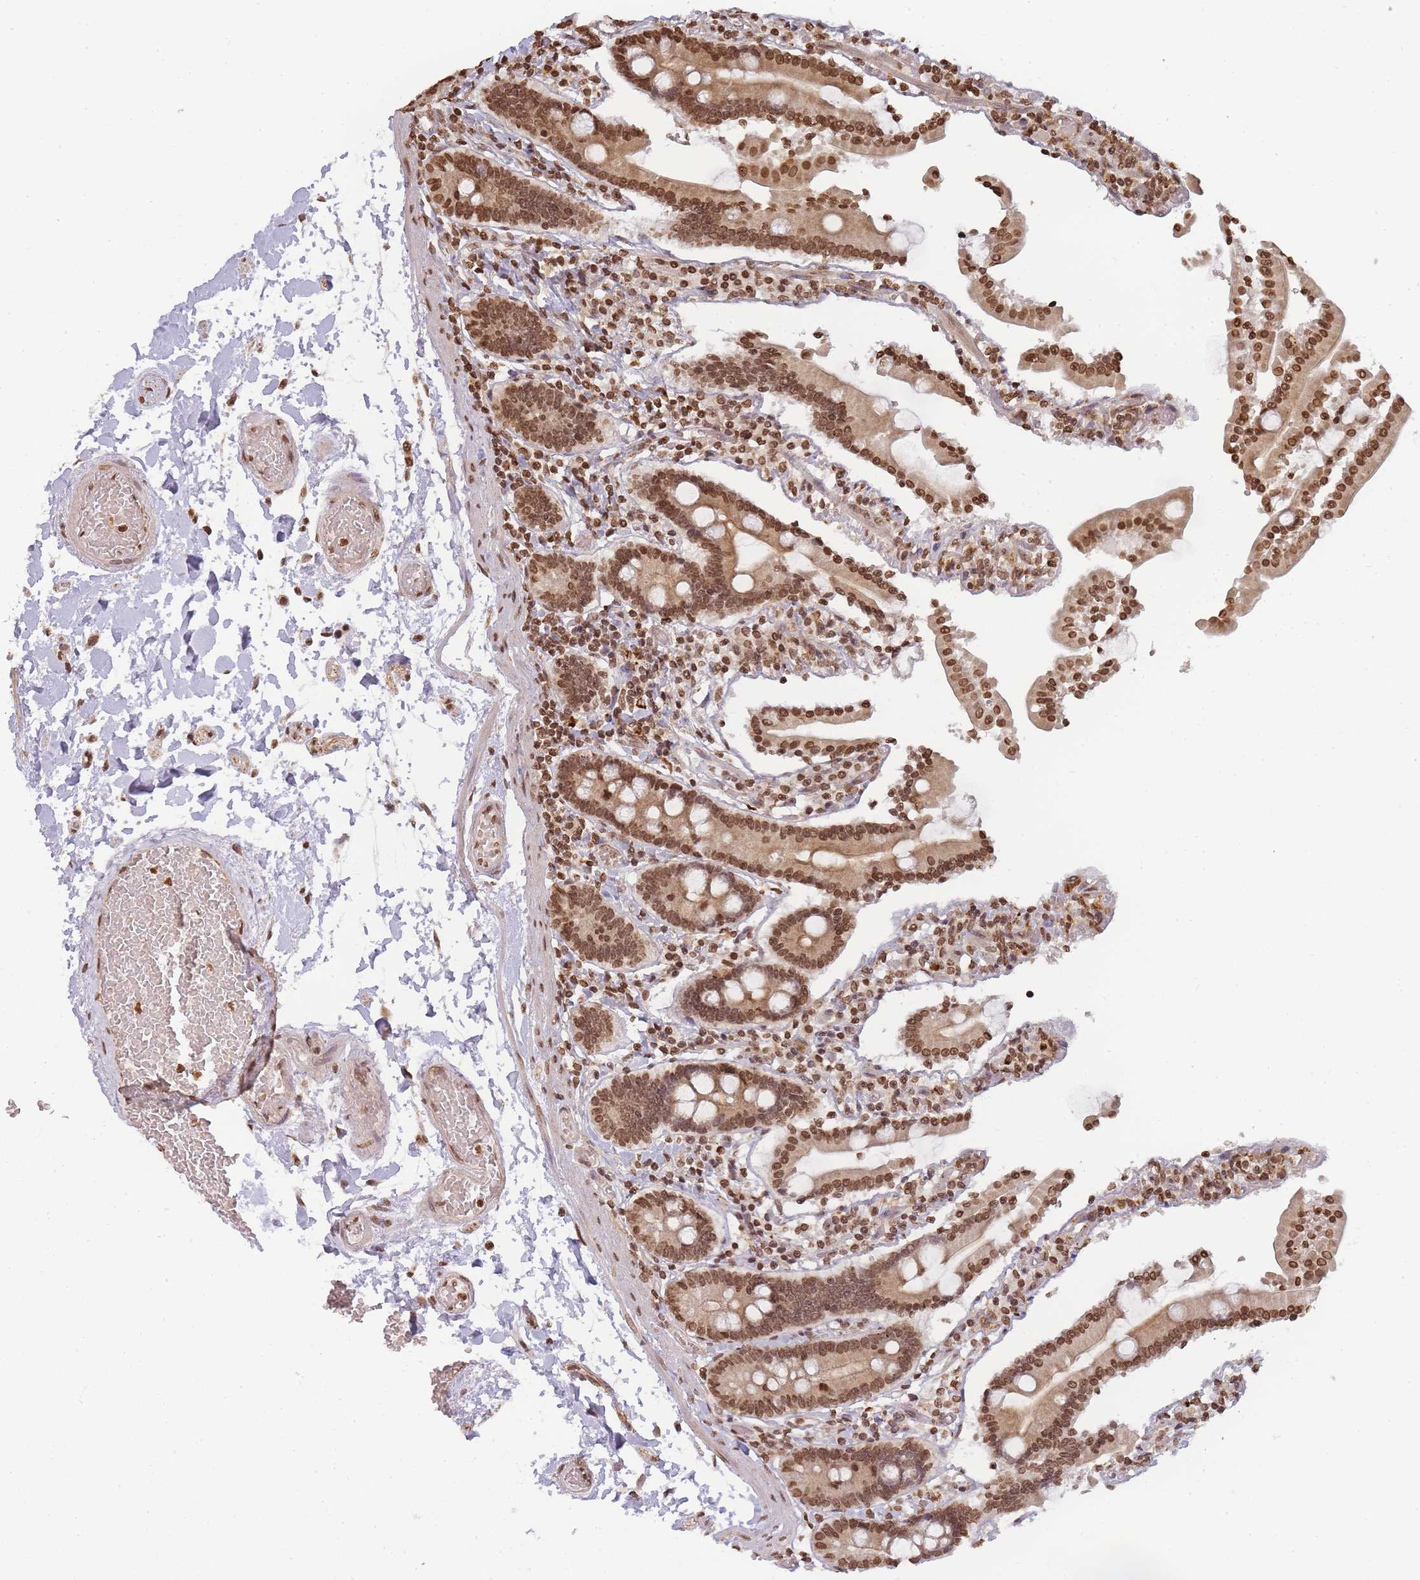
{"staining": {"intensity": "strong", "quantity": ">75%", "location": "cytoplasmic/membranous,nuclear"}, "tissue": "duodenum", "cell_type": "Glandular cells", "image_type": "normal", "snomed": [{"axis": "morphology", "description": "Normal tissue, NOS"}, {"axis": "topography", "description": "Duodenum"}], "caption": "Duodenum stained with DAB (3,3'-diaminobenzidine) immunohistochemistry (IHC) reveals high levels of strong cytoplasmic/membranous,nuclear staining in approximately >75% of glandular cells. The protein of interest is stained brown, and the nuclei are stained in blue (DAB (3,3'-diaminobenzidine) IHC with brightfield microscopy, high magnification).", "gene": "WWTR1", "patient": {"sex": "male", "age": 55}}